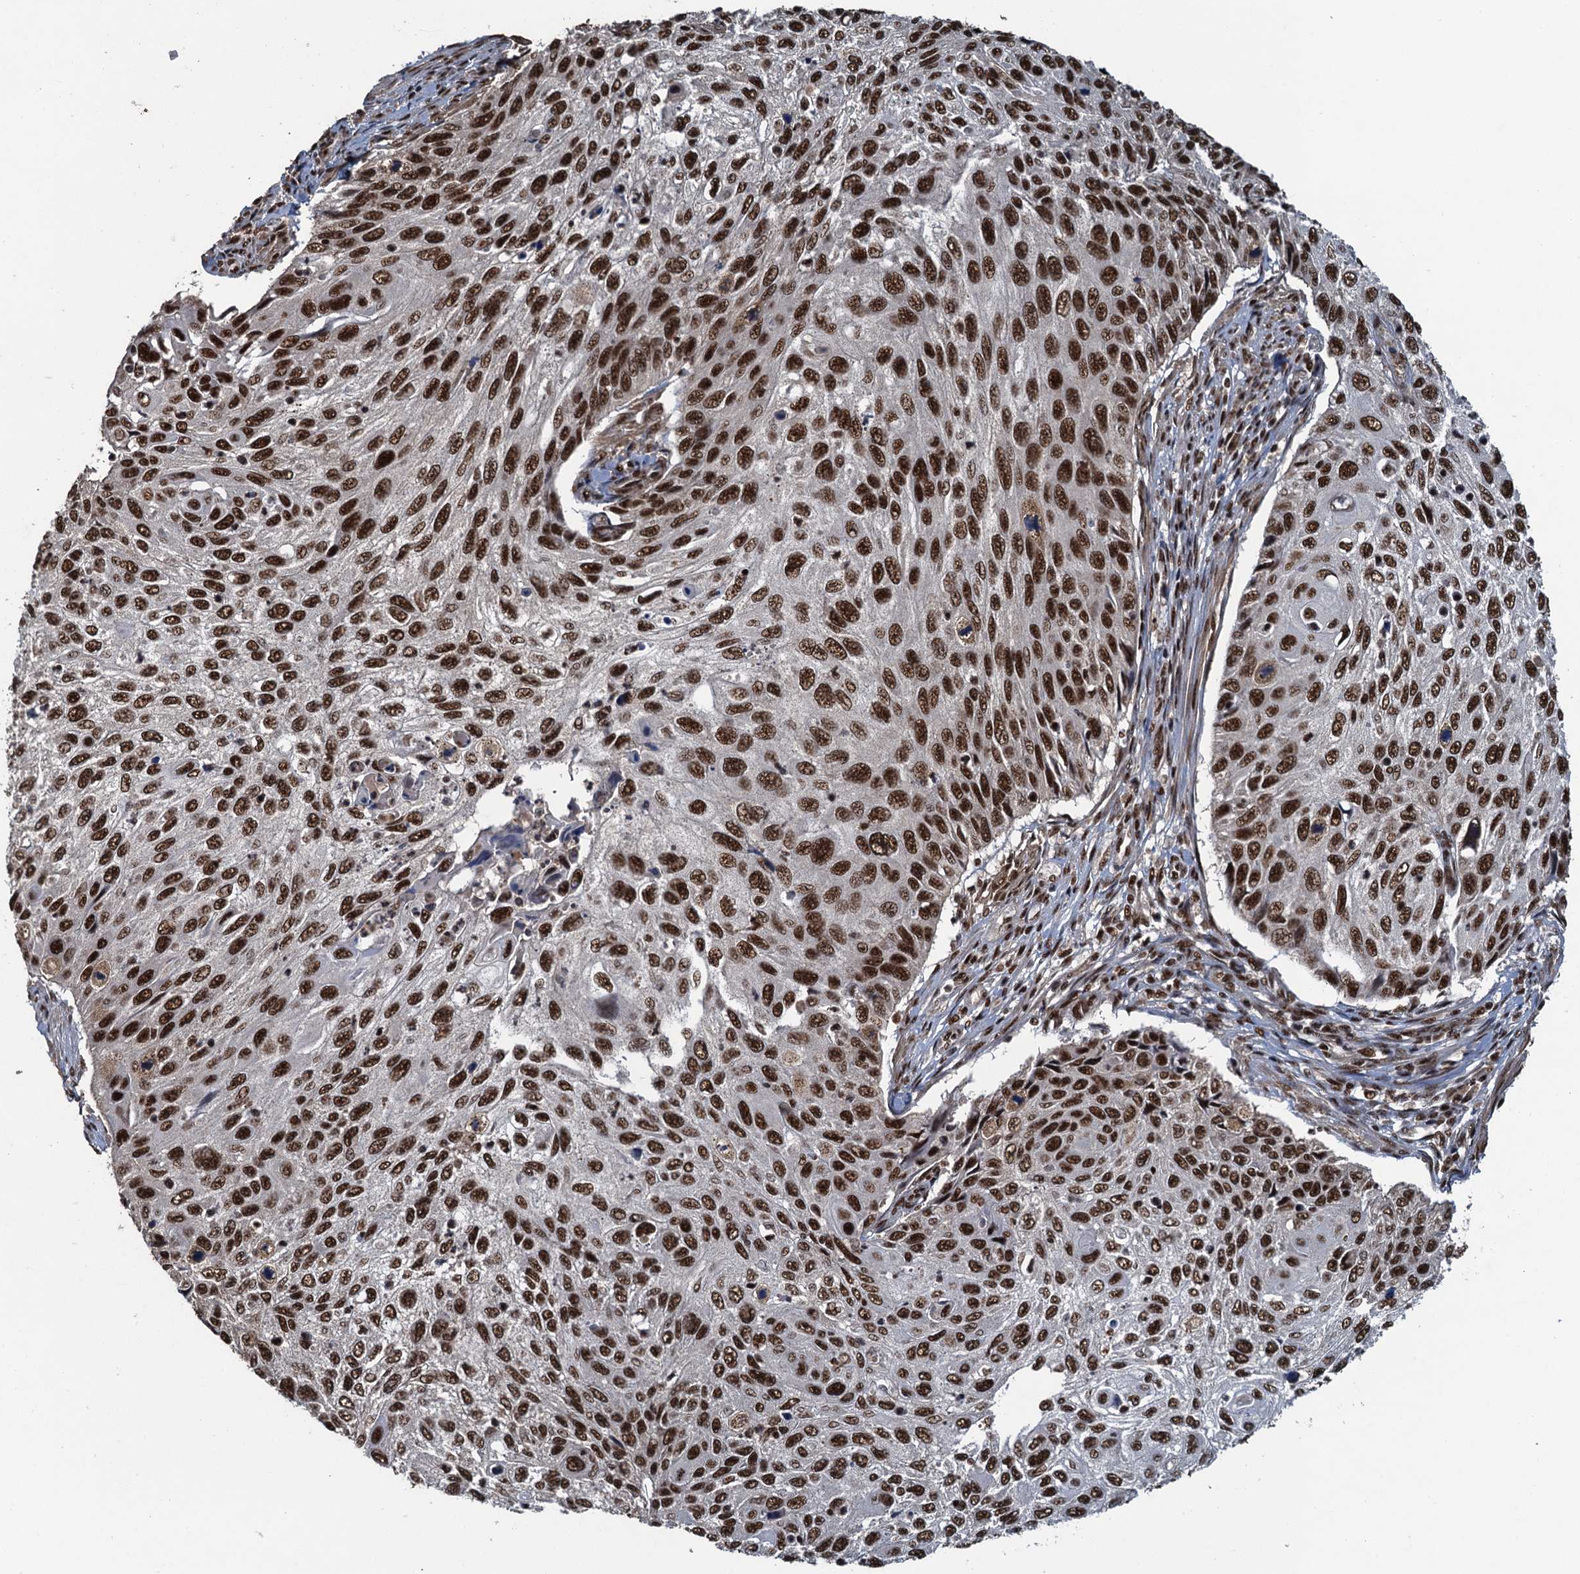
{"staining": {"intensity": "moderate", "quantity": ">75%", "location": "nuclear"}, "tissue": "cervical cancer", "cell_type": "Tumor cells", "image_type": "cancer", "snomed": [{"axis": "morphology", "description": "Squamous cell carcinoma, NOS"}, {"axis": "topography", "description": "Cervix"}], "caption": "DAB (3,3'-diaminobenzidine) immunohistochemical staining of squamous cell carcinoma (cervical) exhibits moderate nuclear protein expression in approximately >75% of tumor cells.", "gene": "ZC3H18", "patient": {"sex": "female", "age": 70}}